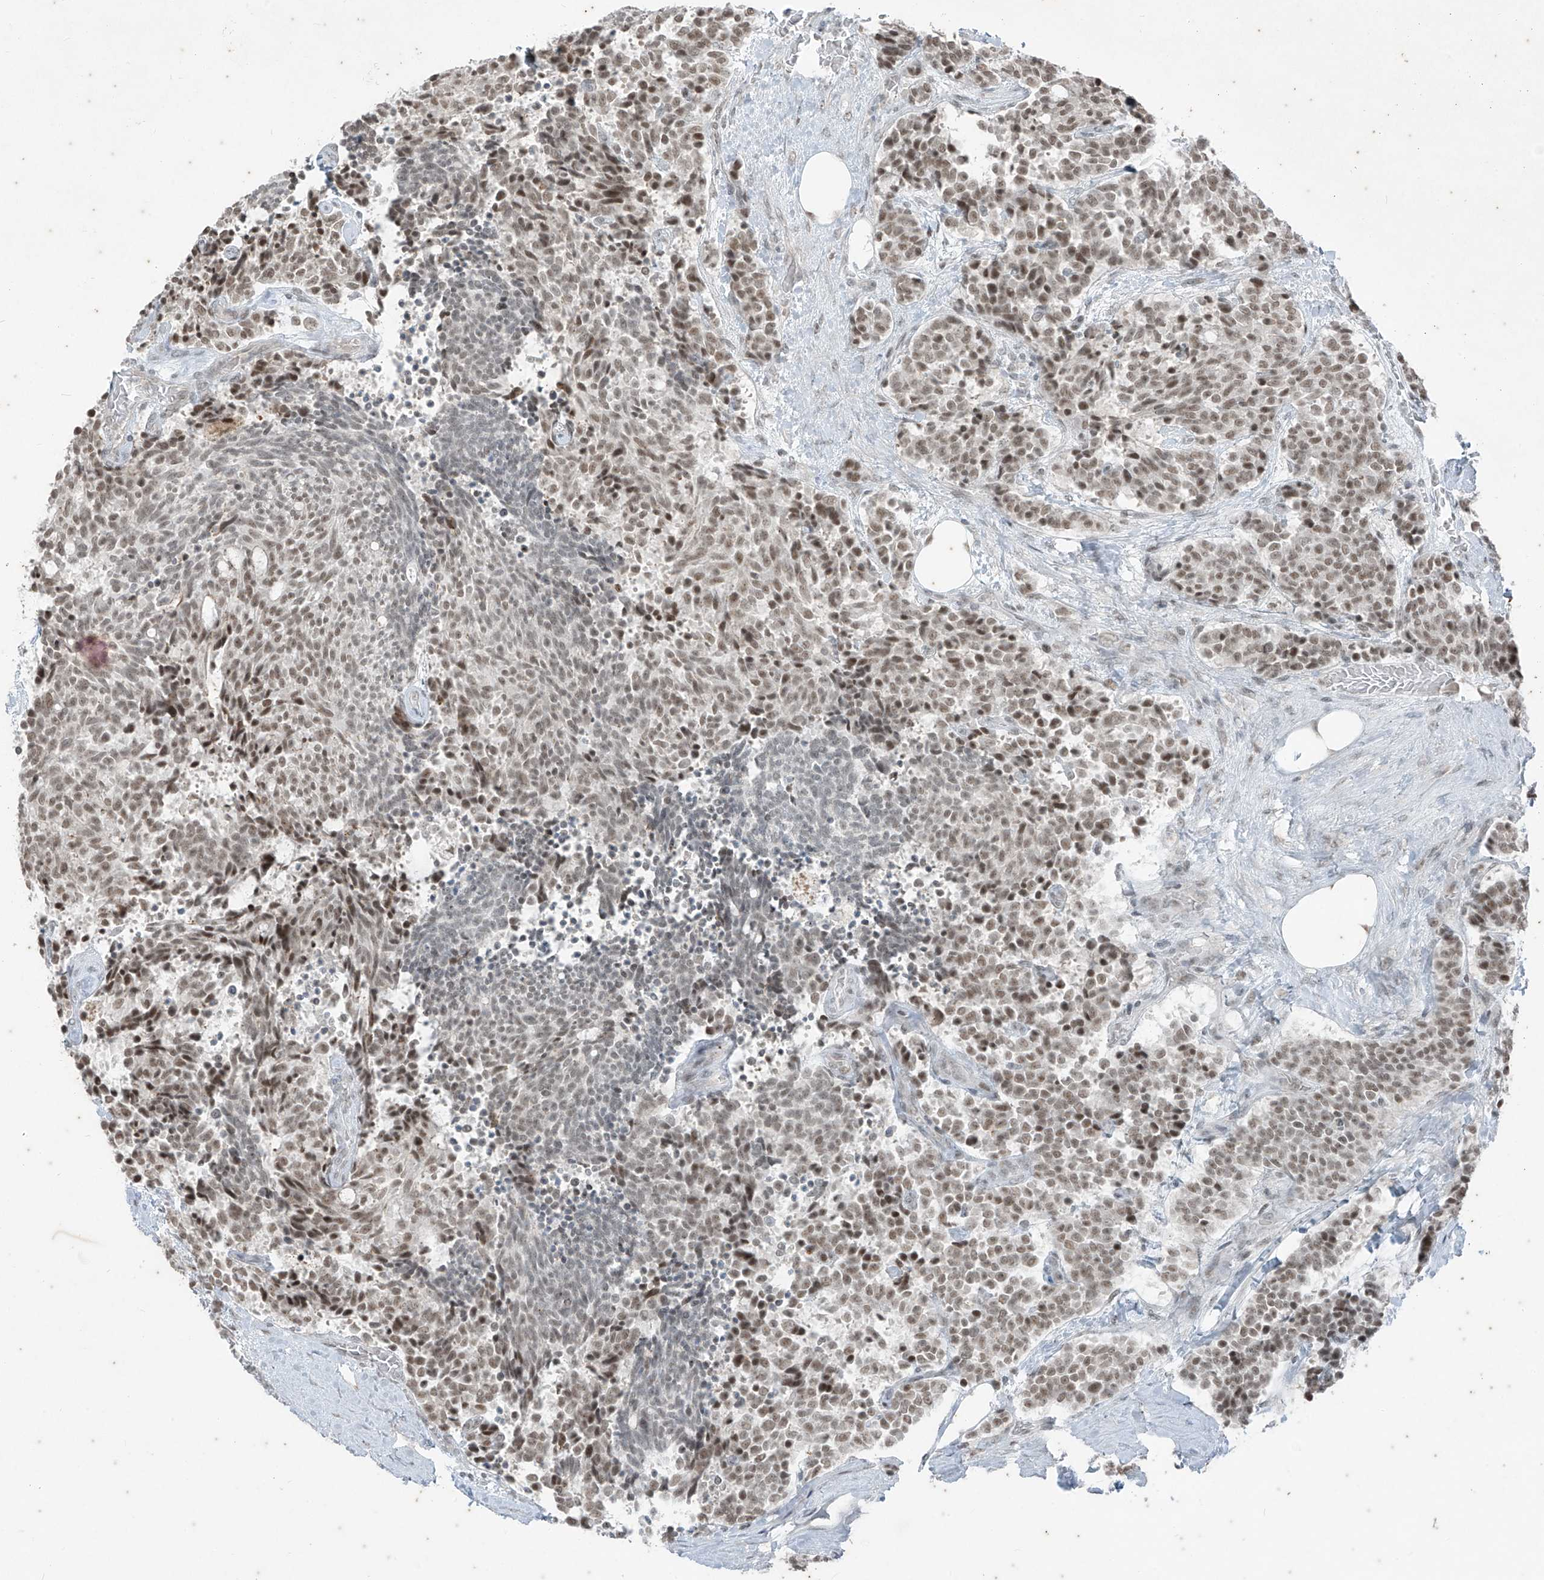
{"staining": {"intensity": "weak", "quantity": ">75%", "location": "nuclear"}, "tissue": "carcinoid", "cell_type": "Tumor cells", "image_type": "cancer", "snomed": [{"axis": "morphology", "description": "Carcinoid, malignant, NOS"}, {"axis": "topography", "description": "Pancreas"}], "caption": "Immunohistochemistry image of neoplastic tissue: carcinoid stained using IHC exhibits low levels of weak protein expression localized specifically in the nuclear of tumor cells, appearing as a nuclear brown color.", "gene": "ZNF354B", "patient": {"sex": "female", "age": 54}}